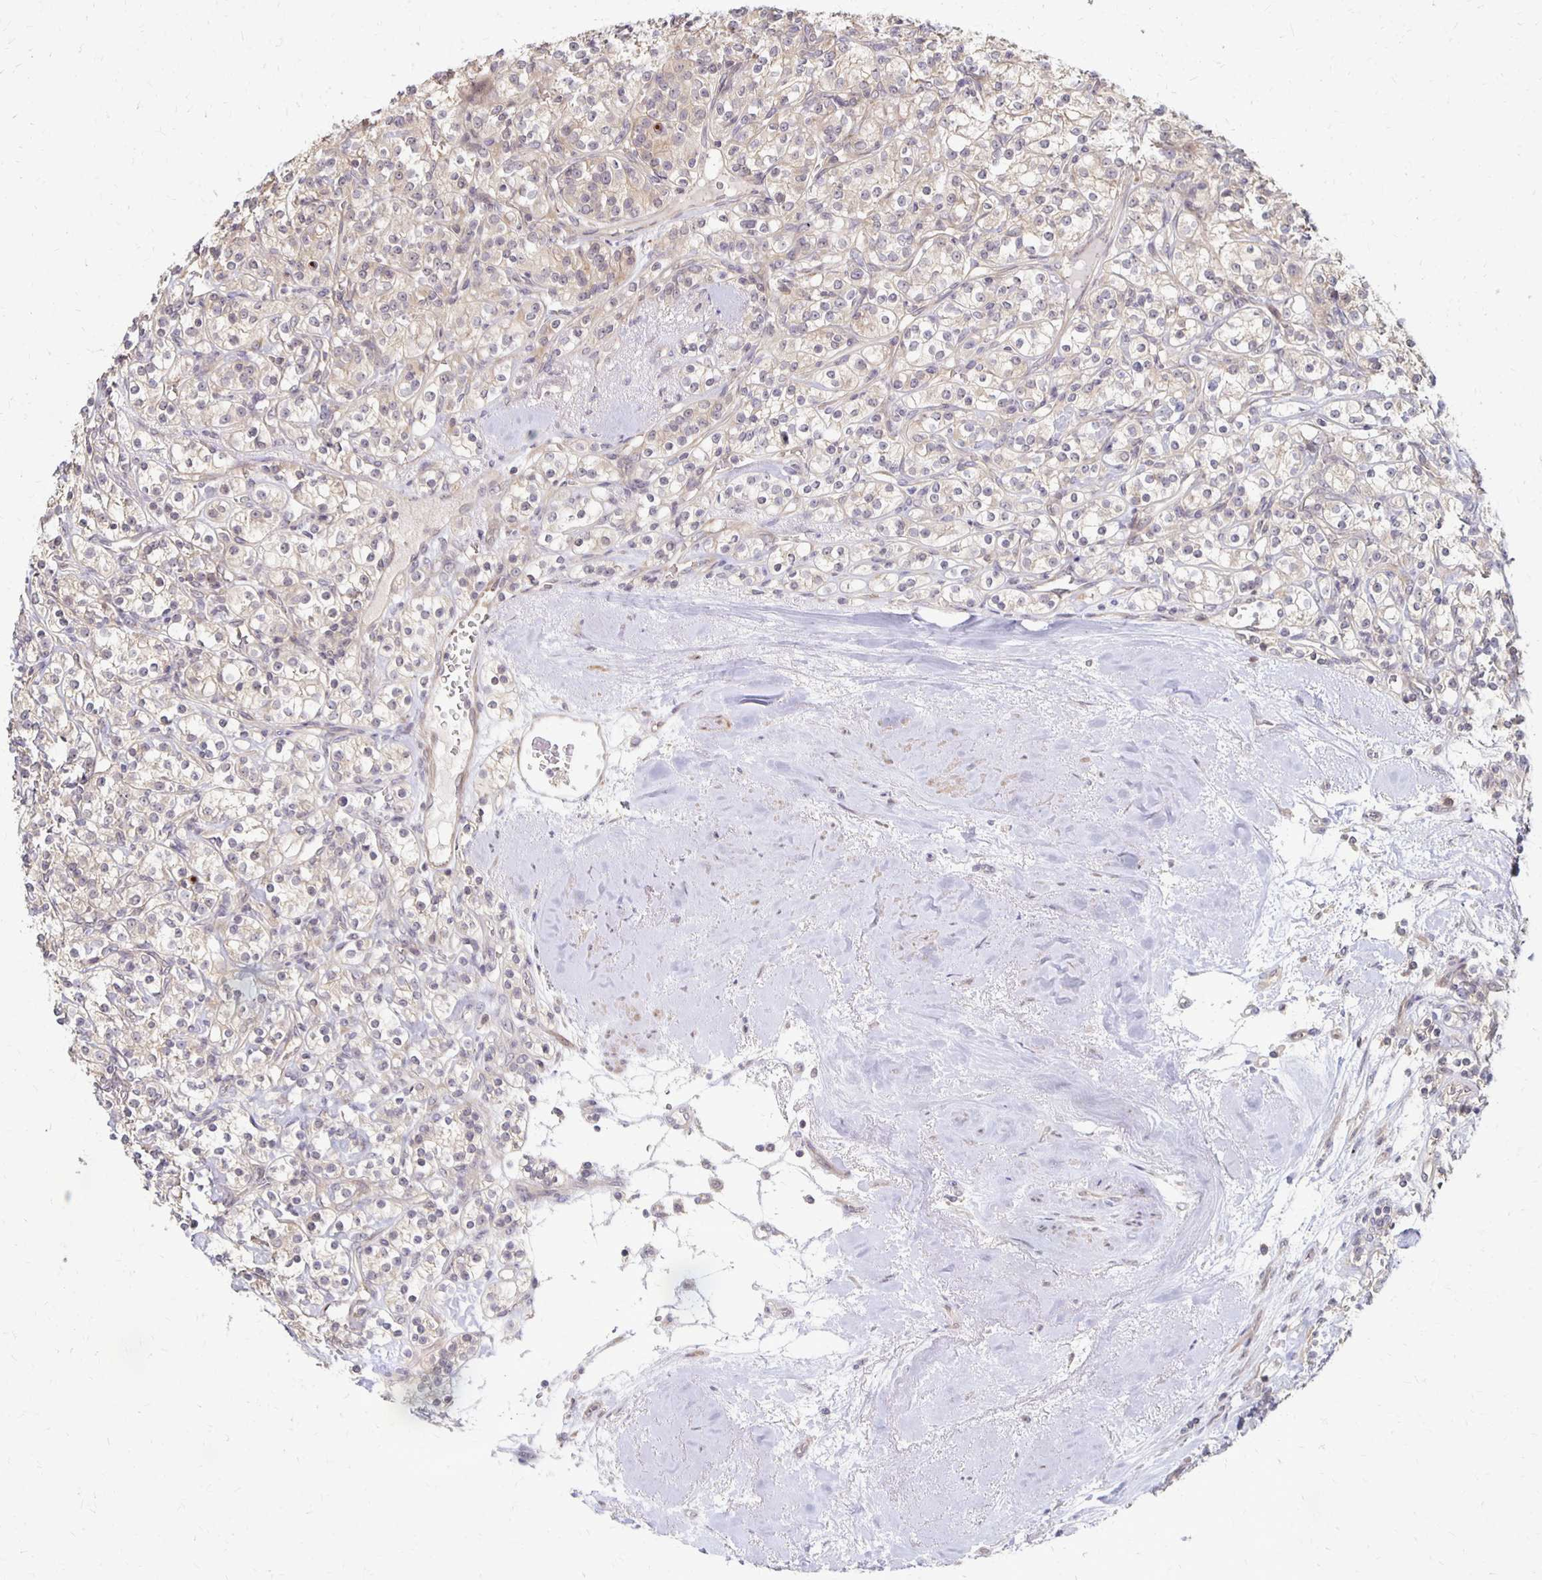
{"staining": {"intensity": "weak", "quantity": "25%-75%", "location": "cytoplasmic/membranous"}, "tissue": "renal cancer", "cell_type": "Tumor cells", "image_type": "cancer", "snomed": [{"axis": "morphology", "description": "Adenocarcinoma, NOS"}, {"axis": "topography", "description": "Kidney"}], "caption": "This histopathology image exhibits immunohistochemistry staining of human adenocarcinoma (renal), with low weak cytoplasmic/membranous positivity in approximately 25%-75% of tumor cells.", "gene": "PRKCB", "patient": {"sex": "male", "age": 77}}